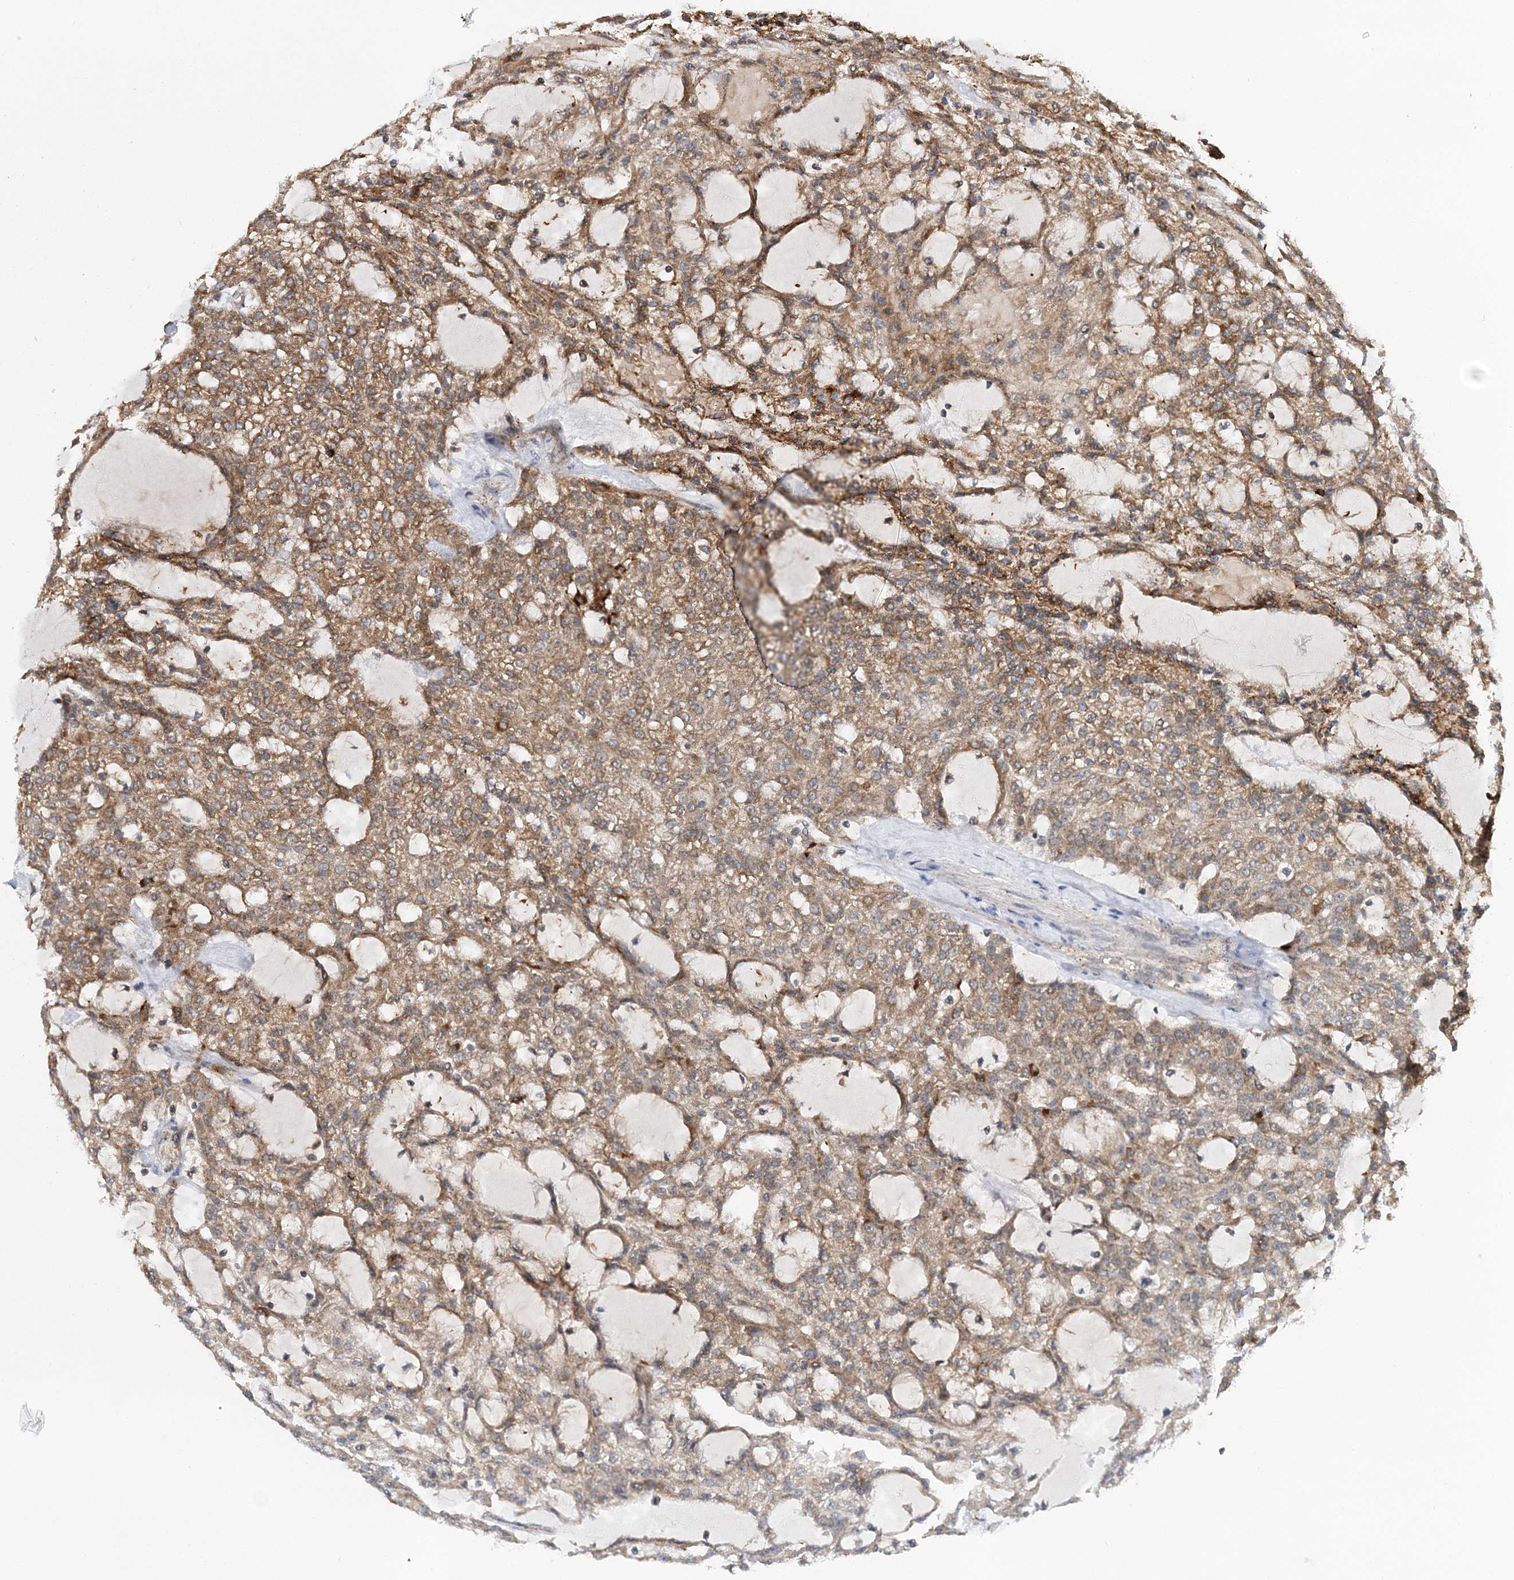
{"staining": {"intensity": "moderate", "quantity": ">75%", "location": "cytoplasmic/membranous"}, "tissue": "renal cancer", "cell_type": "Tumor cells", "image_type": "cancer", "snomed": [{"axis": "morphology", "description": "Adenocarcinoma, NOS"}, {"axis": "topography", "description": "Kidney"}], "caption": "Adenocarcinoma (renal) stained for a protein reveals moderate cytoplasmic/membranous positivity in tumor cells. Nuclei are stained in blue.", "gene": "KIF4A", "patient": {"sex": "male", "age": 63}}